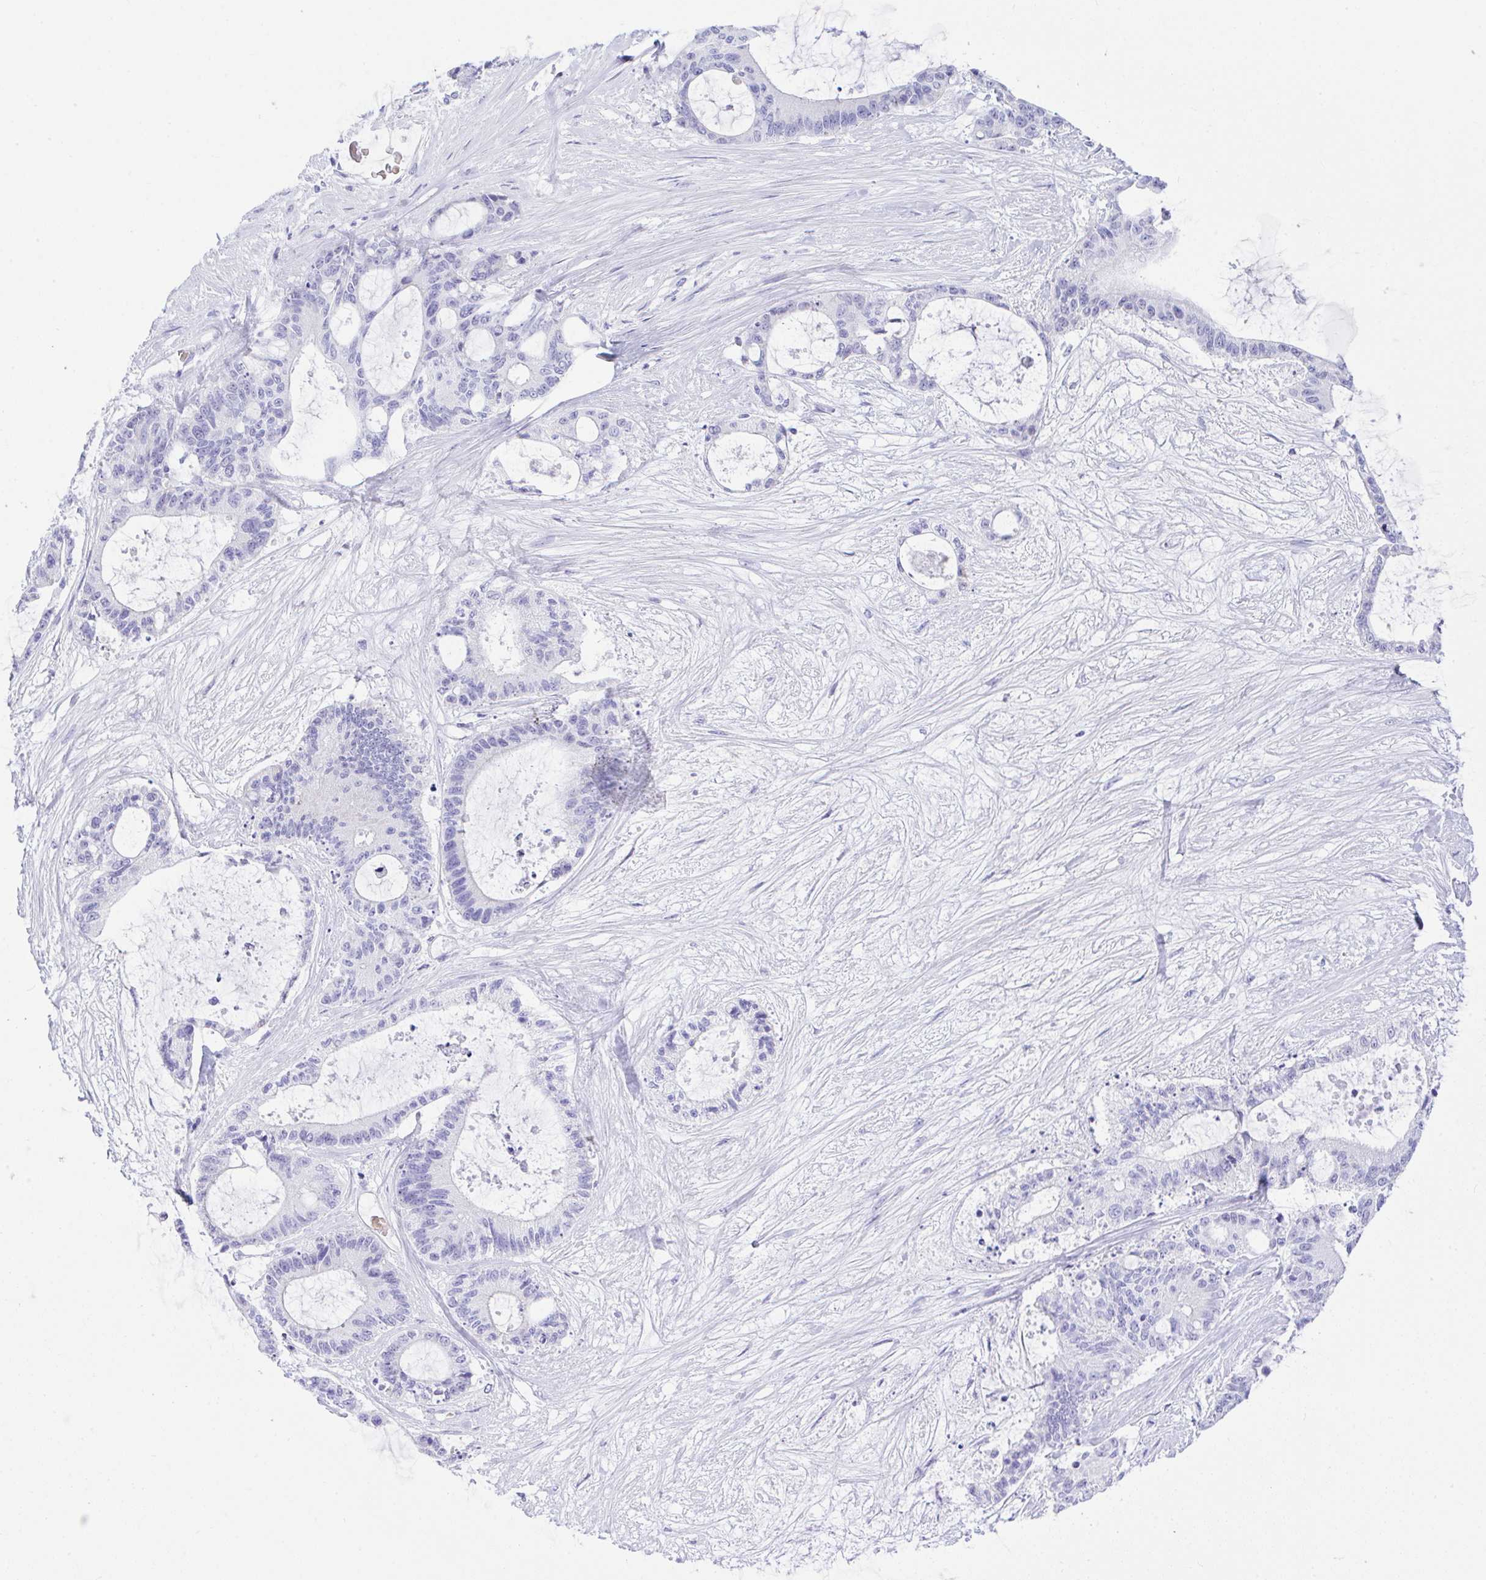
{"staining": {"intensity": "negative", "quantity": "none", "location": "none"}, "tissue": "liver cancer", "cell_type": "Tumor cells", "image_type": "cancer", "snomed": [{"axis": "morphology", "description": "Normal tissue, NOS"}, {"axis": "morphology", "description": "Cholangiocarcinoma"}, {"axis": "topography", "description": "Liver"}, {"axis": "topography", "description": "Peripheral nerve tissue"}], "caption": "Liver cancer (cholangiocarcinoma) was stained to show a protein in brown. There is no significant positivity in tumor cells.", "gene": "SEL1L2", "patient": {"sex": "female", "age": 73}}